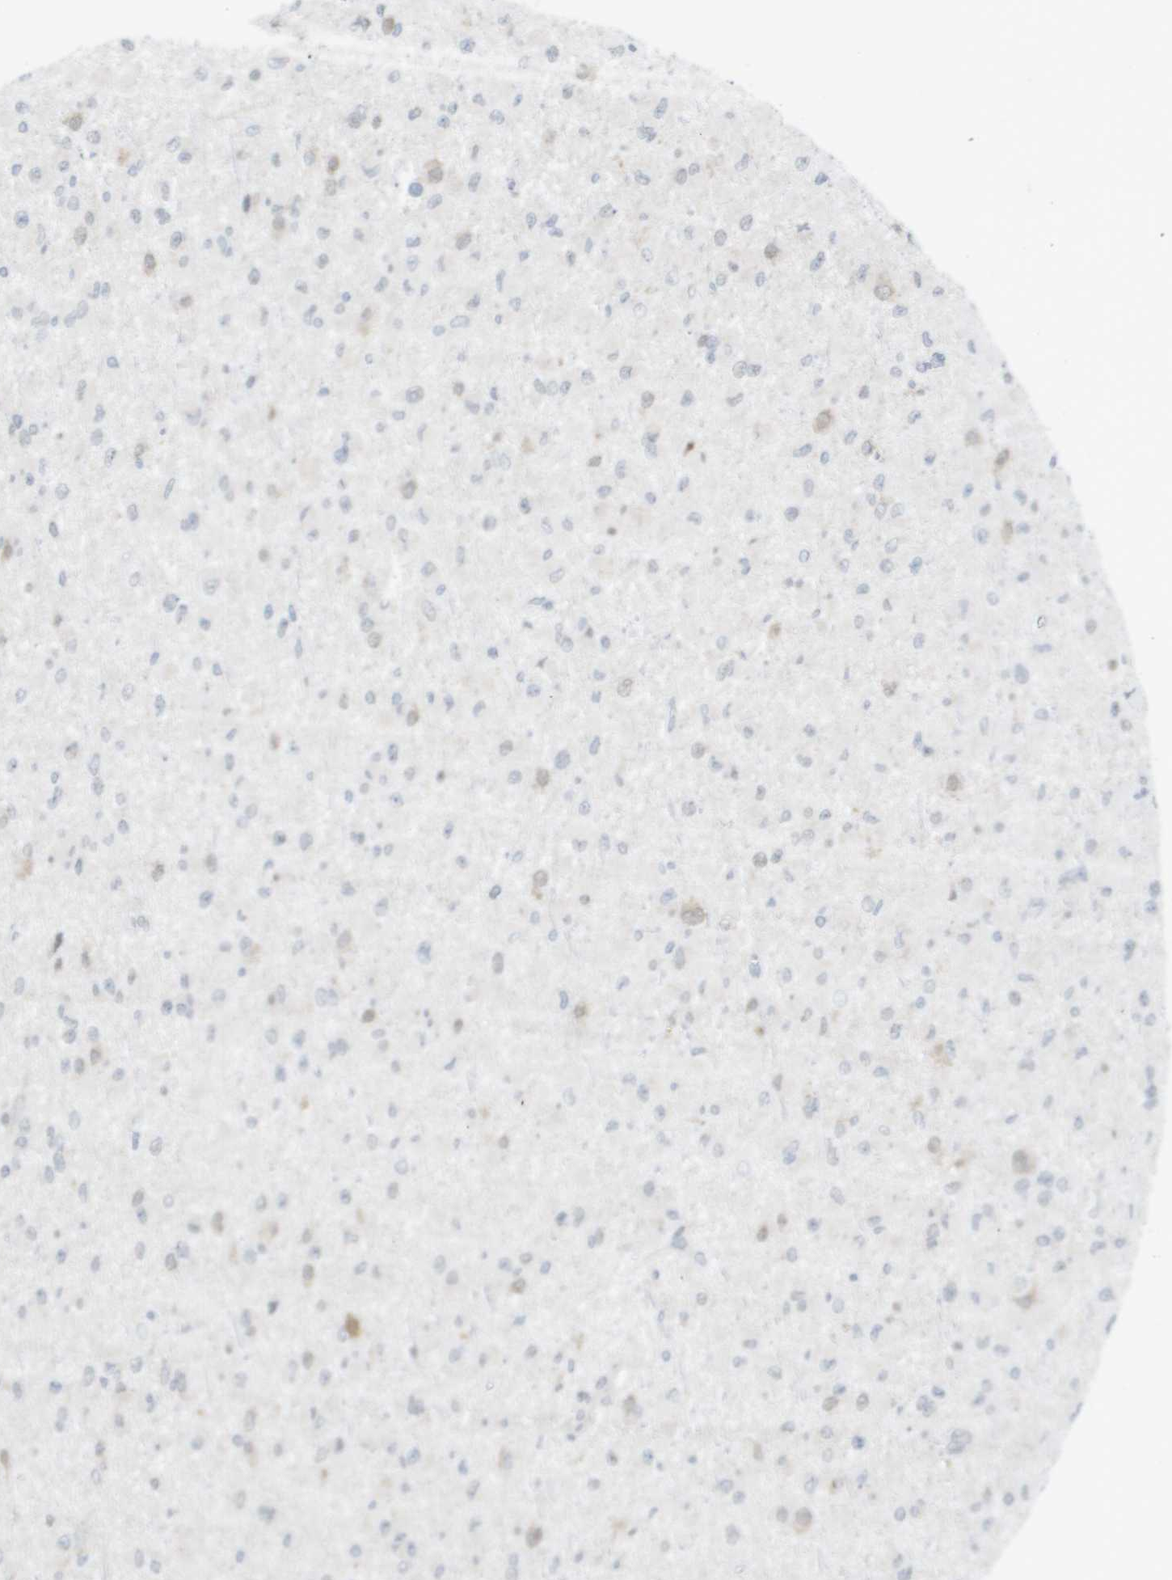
{"staining": {"intensity": "weak", "quantity": "25%-75%", "location": "cytoplasmic/membranous,nuclear"}, "tissue": "glioma", "cell_type": "Tumor cells", "image_type": "cancer", "snomed": [{"axis": "morphology", "description": "Glioma, malignant, Low grade"}, {"axis": "topography", "description": "Brain"}], "caption": "A photomicrograph of human glioma stained for a protein demonstrates weak cytoplasmic/membranous and nuclear brown staining in tumor cells.", "gene": "FKBP4", "patient": {"sex": "male", "age": 42}}